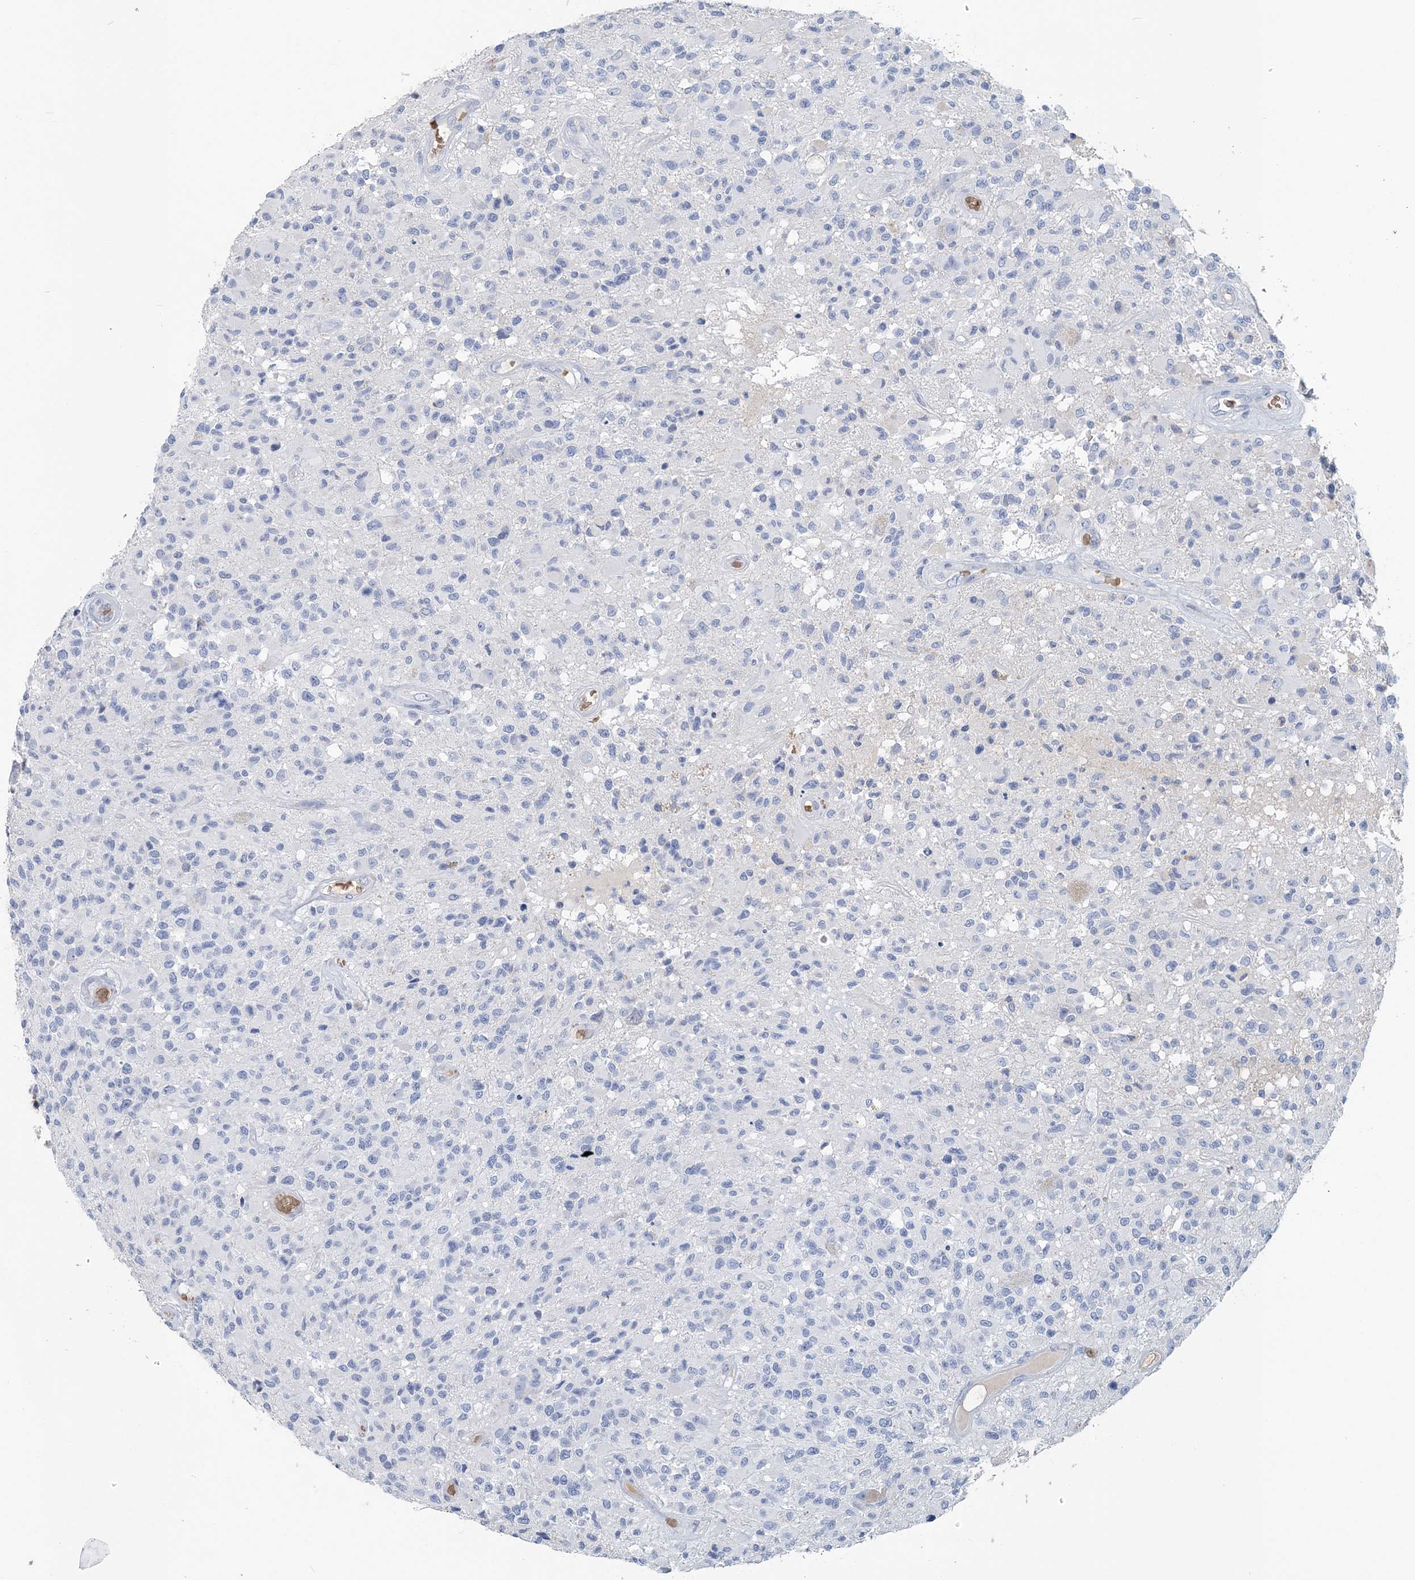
{"staining": {"intensity": "negative", "quantity": "none", "location": "none"}, "tissue": "glioma", "cell_type": "Tumor cells", "image_type": "cancer", "snomed": [{"axis": "morphology", "description": "Glioma, malignant, High grade"}, {"axis": "morphology", "description": "Glioblastoma, NOS"}, {"axis": "topography", "description": "Brain"}], "caption": "This is an immunohistochemistry (IHC) micrograph of human glioma. There is no positivity in tumor cells.", "gene": "HBD", "patient": {"sex": "male", "age": 60}}